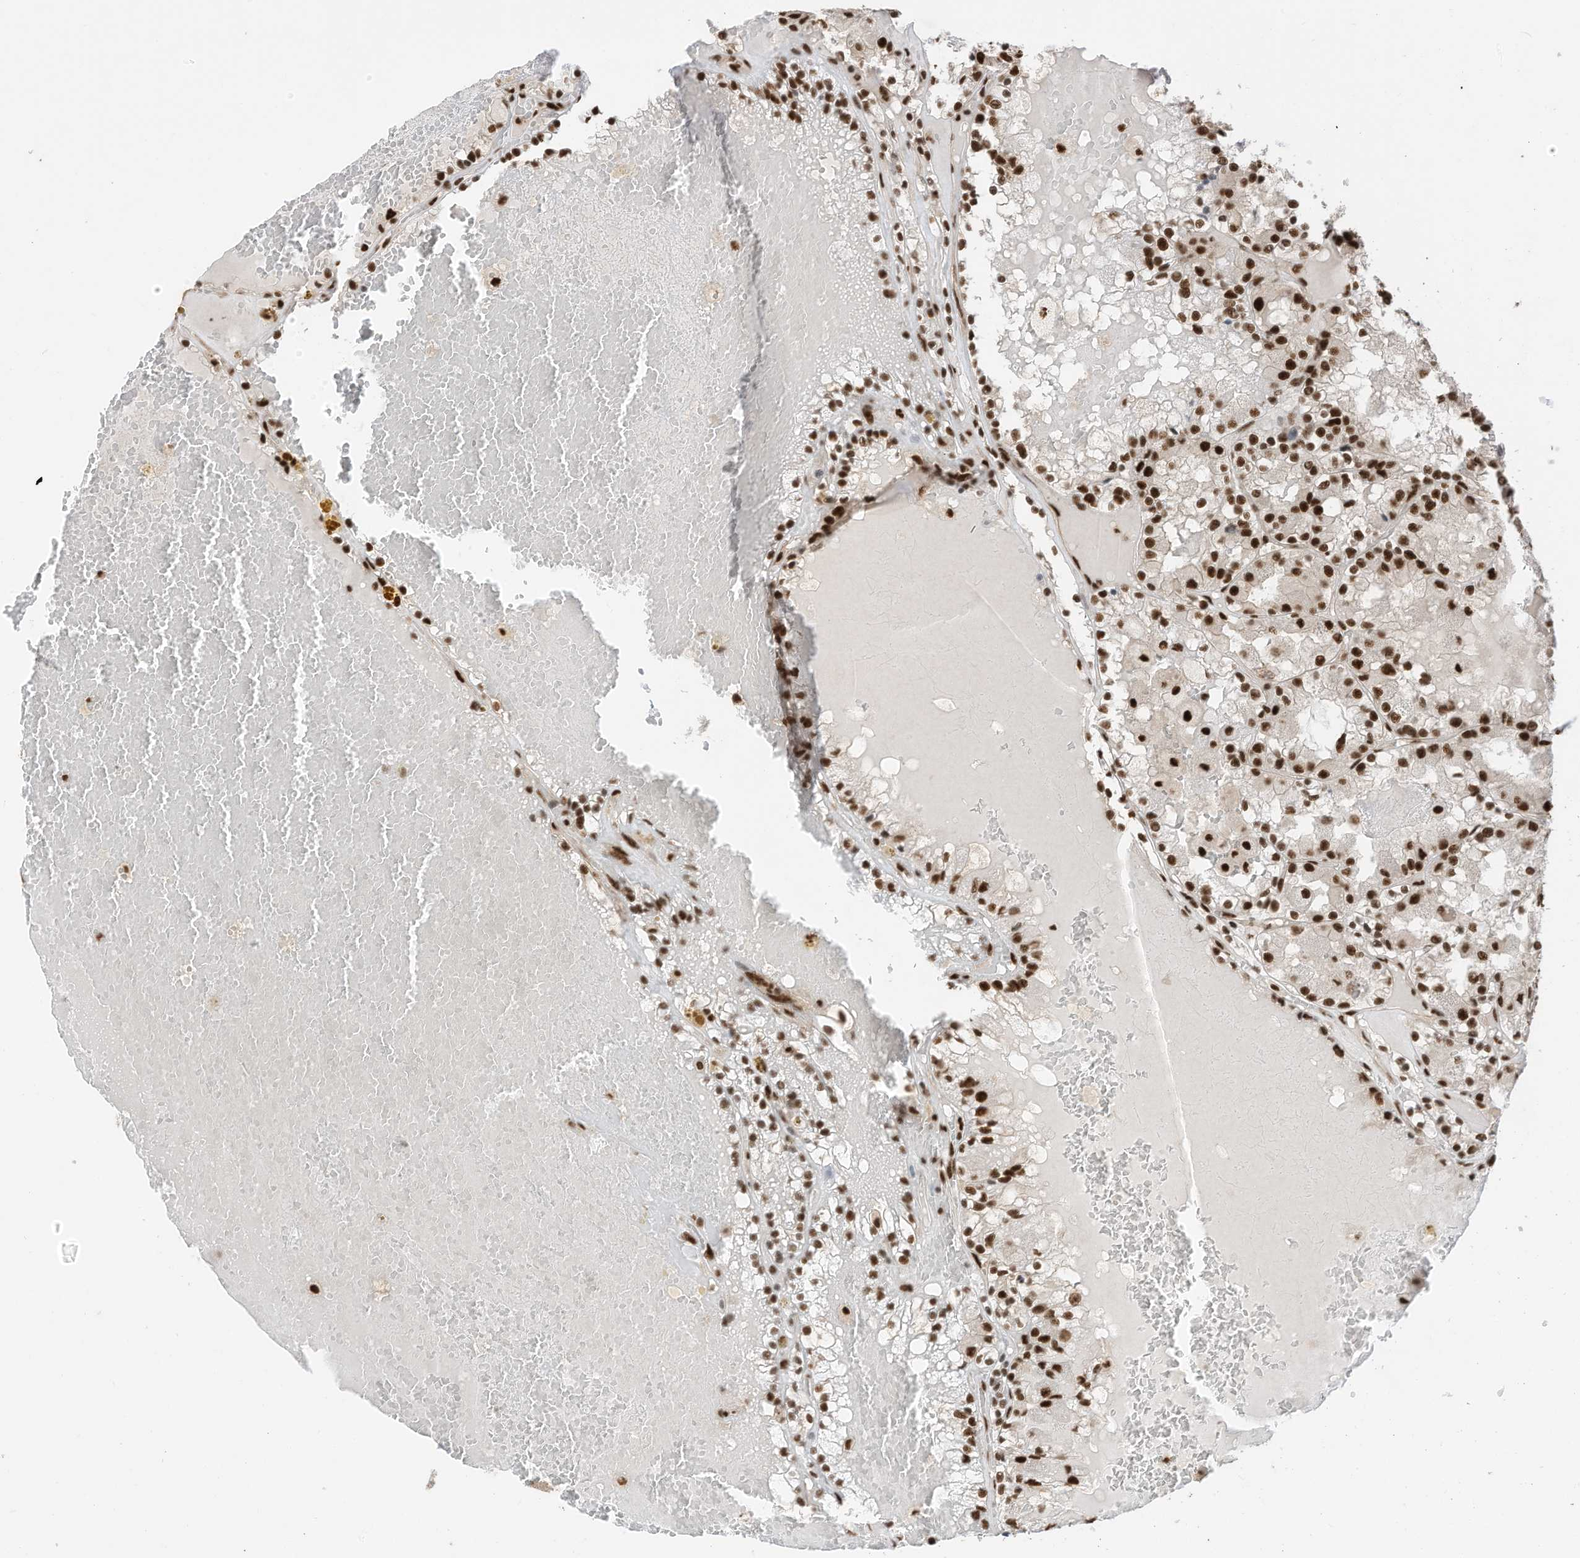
{"staining": {"intensity": "strong", "quantity": ">75%", "location": "nuclear"}, "tissue": "renal cancer", "cell_type": "Tumor cells", "image_type": "cancer", "snomed": [{"axis": "morphology", "description": "Adenocarcinoma, NOS"}, {"axis": "topography", "description": "Kidney"}], "caption": "Adenocarcinoma (renal) stained with a brown dye exhibits strong nuclear positive positivity in approximately >75% of tumor cells.", "gene": "SF3A3", "patient": {"sex": "female", "age": 56}}